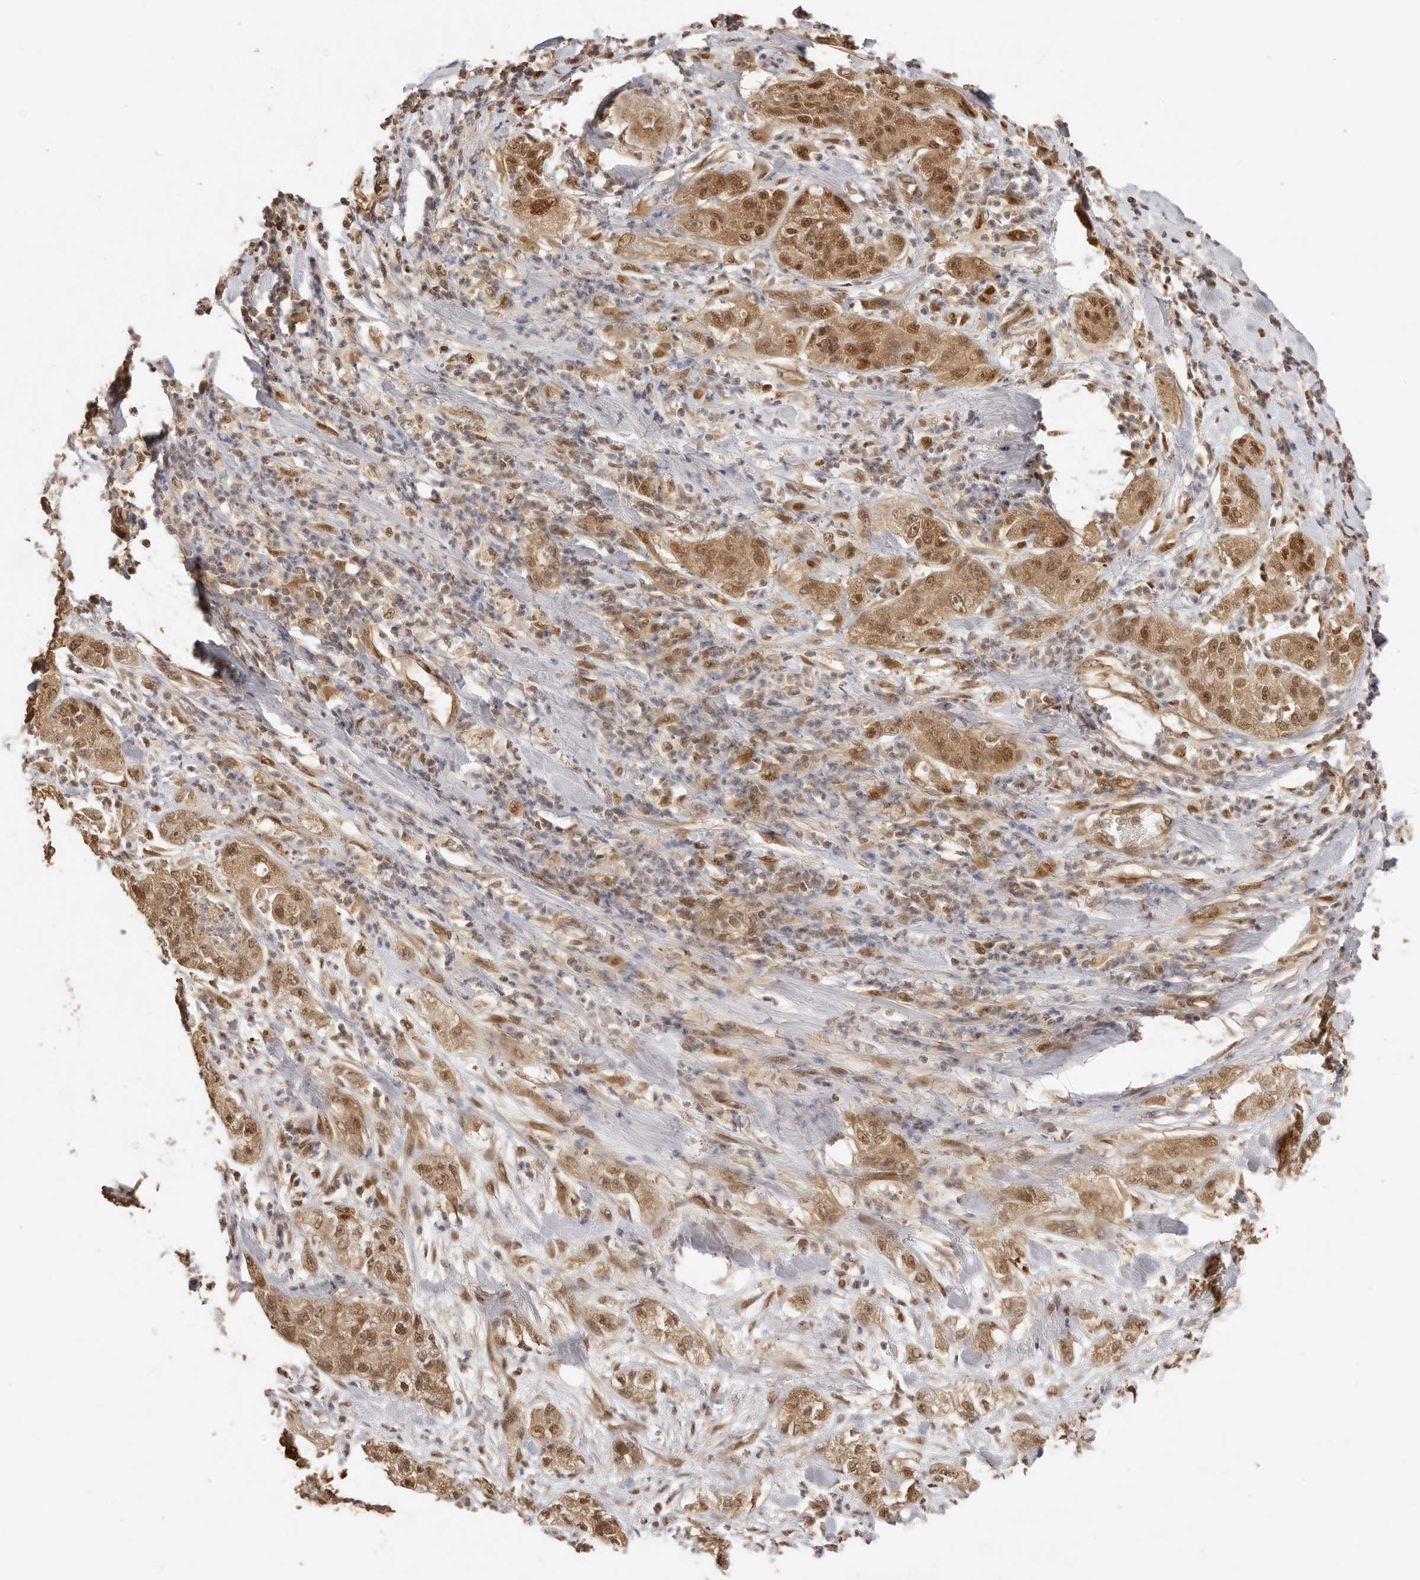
{"staining": {"intensity": "moderate", "quantity": ">75%", "location": "cytoplasmic/membranous,nuclear"}, "tissue": "pancreatic cancer", "cell_type": "Tumor cells", "image_type": "cancer", "snomed": [{"axis": "morphology", "description": "Adenocarcinoma, NOS"}, {"axis": "topography", "description": "Pancreas"}], "caption": "Protein positivity by immunohistochemistry shows moderate cytoplasmic/membranous and nuclear staining in about >75% of tumor cells in pancreatic cancer (adenocarcinoma).", "gene": "PSMA5", "patient": {"sex": "female", "age": 78}}